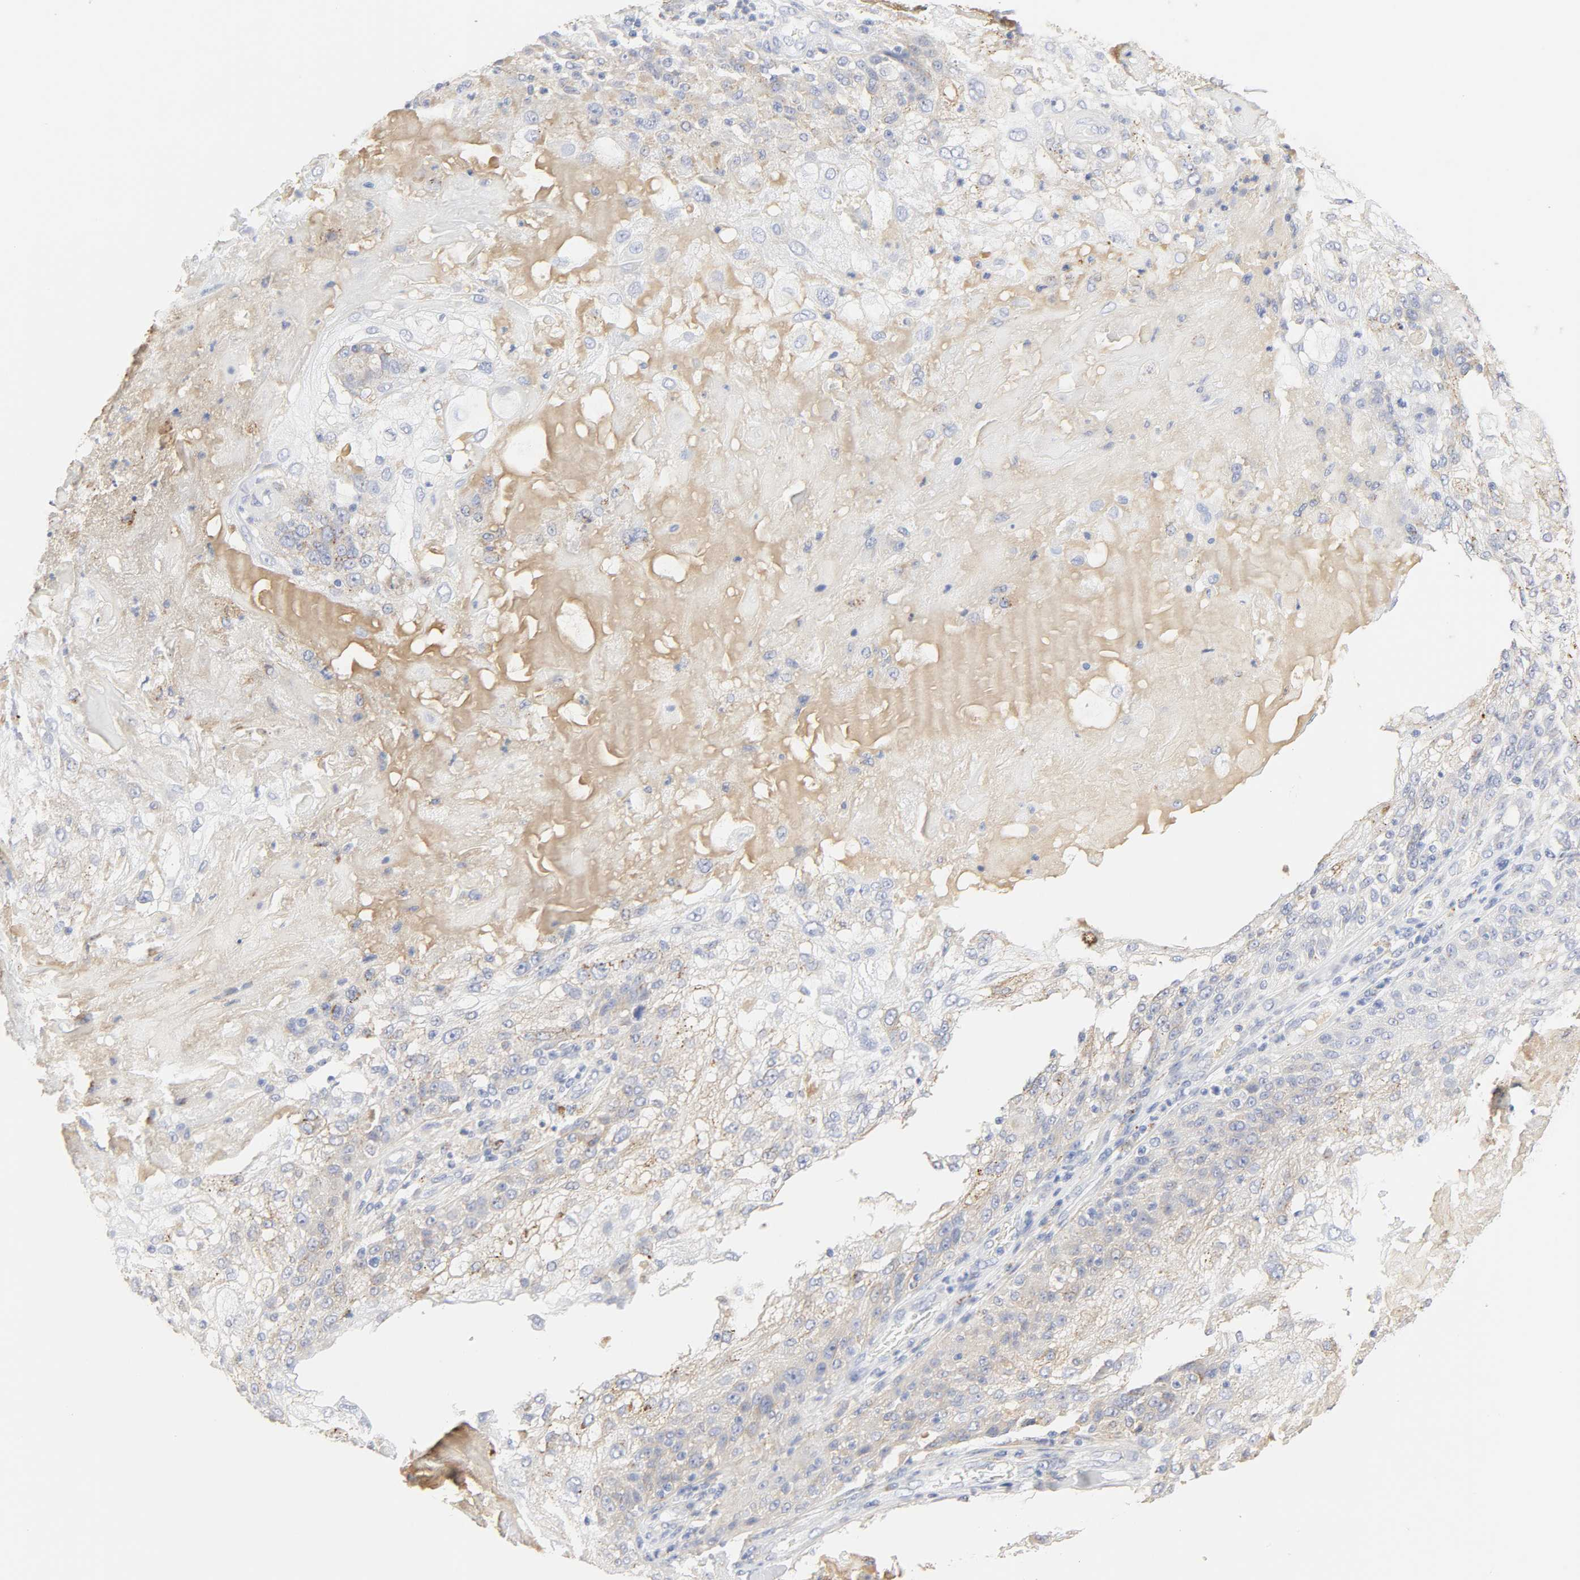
{"staining": {"intensity": "weak", "quantity": "25%-75%", "location": "cytoplasmic/membranous"}, "tissue": "skin cancer", "cell_type": "Tumor cells", "image_type": "cancer", "snomed": [{"axis": "morphology", "description": "Normal tissue, NOS"}, {"axis": "morphology", "description": "Squamous cell carcinoma, NOS"}, {"axis": "topography", "description": "Skin"}], "caption": "Weak cytoplasmic/membranous positivity is identified in approximately 25%-75% of tumor cells in skin squamous cell carcinoma.", "gene": "MAGEB17", "patient": {"sex": "female", "age": 83}}